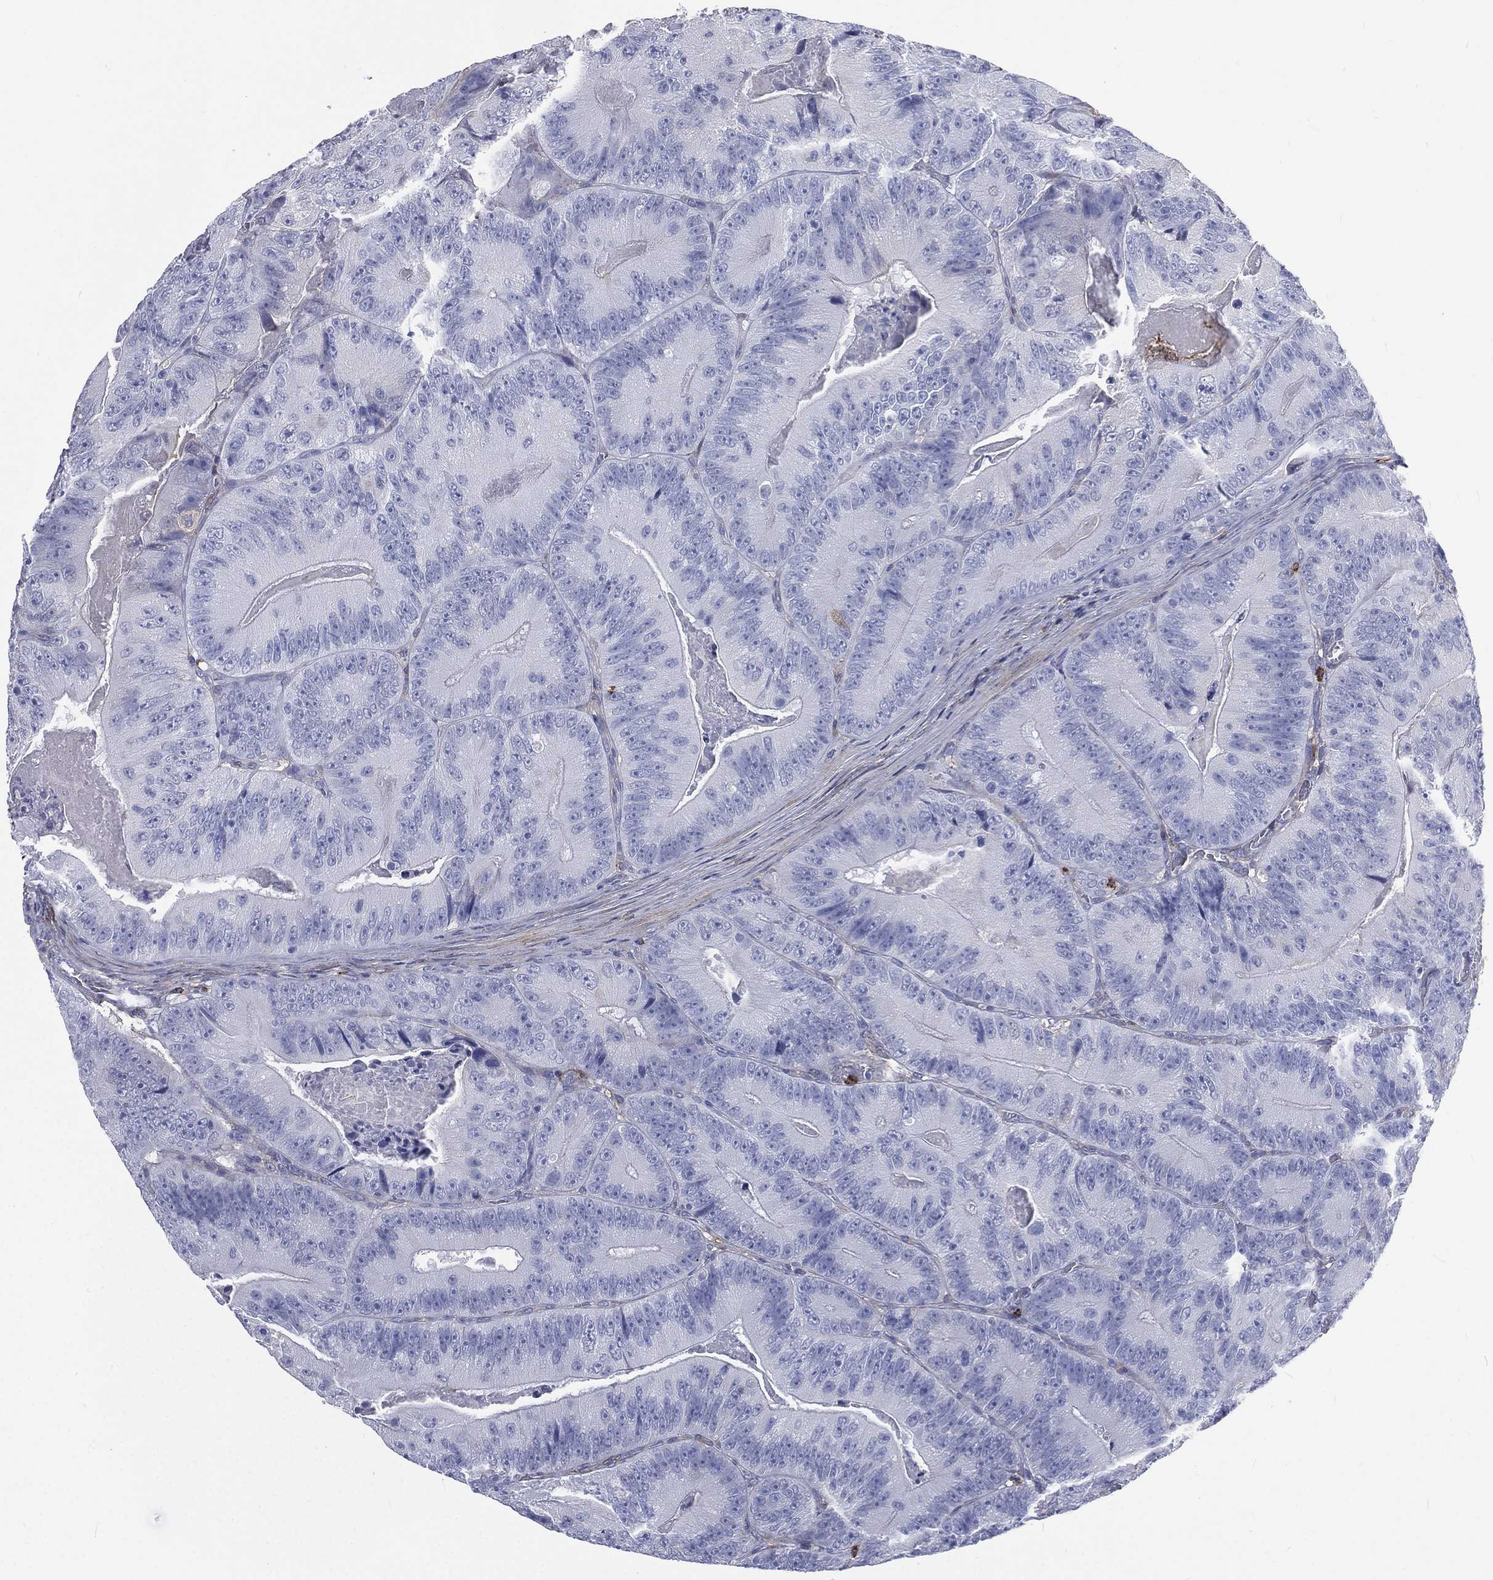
{"staining": {"intensity": "negative", "quantity": "none", "location": "none"}, "tissue": "colorectal cancer", "cell_type": "Tumor cells", "image_type": "cancer", "snomed": [{"axis": "morphology", "description": "Adenocarcinoma, NOS"}, {"axis": "topography", "description": "Colon"}], "caption": "DAB (3,3'-diaminobenzidine) immunohistochemical staining of human adenocarcinoma (colorectal) shows no significant staining in tumor cells.", "gene": "BASP1", "patient": {"sex": "female", "age": 86}}